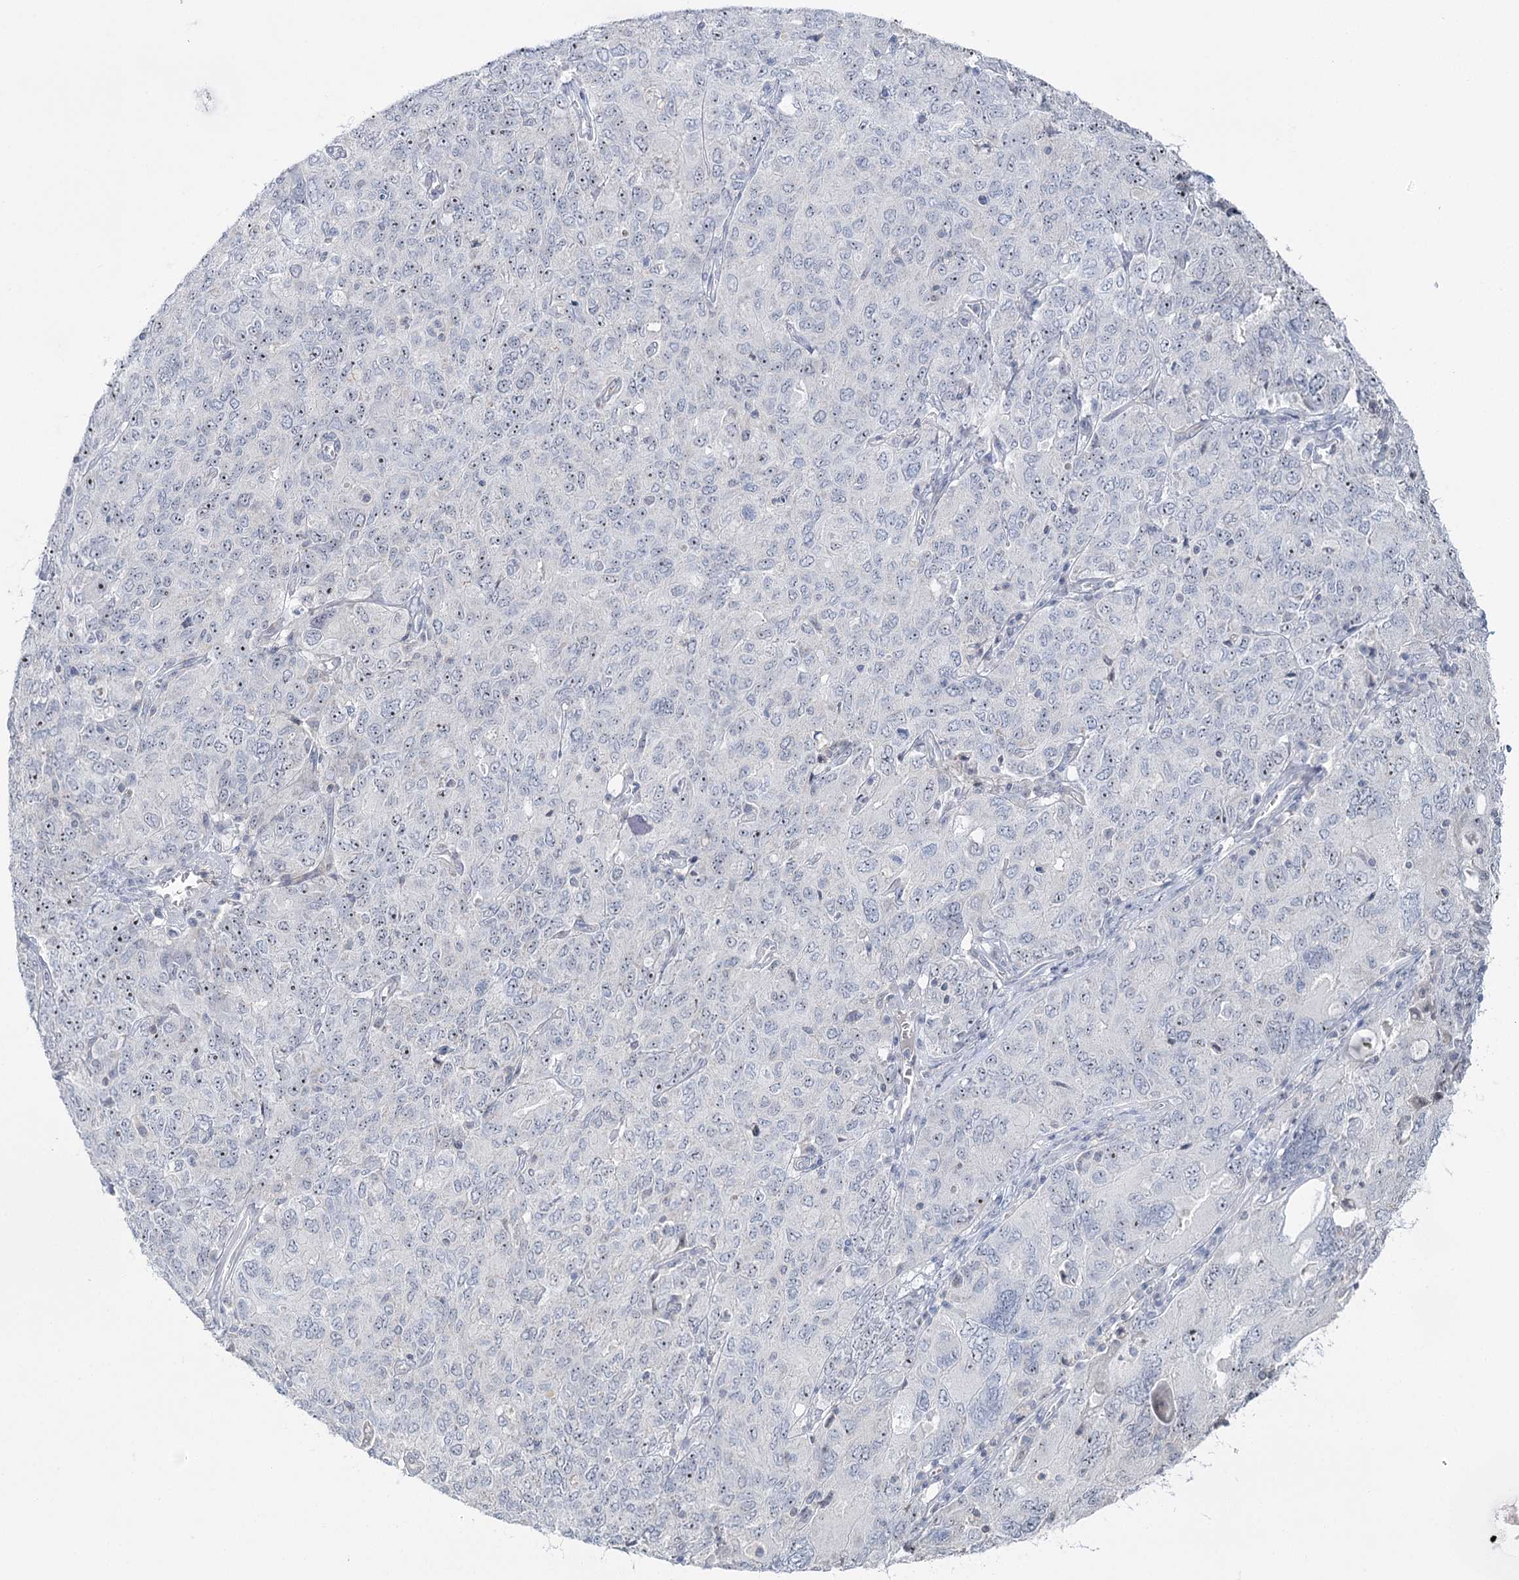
{"staining": {"intensity": "negative", "quantity": "none", "location": "none"}, "tissue": "ovarian cancer", "cell_type": "Tumor cells", "image_type": "cancer", "snomed": [{"axis": "morphology", "description": "Carcinoma, endometroid"}, {"axis": "topography", "description": "Ovary"}], "caption": "IHC of ovarian cancer exhibits no positivity in tumor cells.", "gene": "STEEP1", "patient": {"sex": "female", "age": 62}}